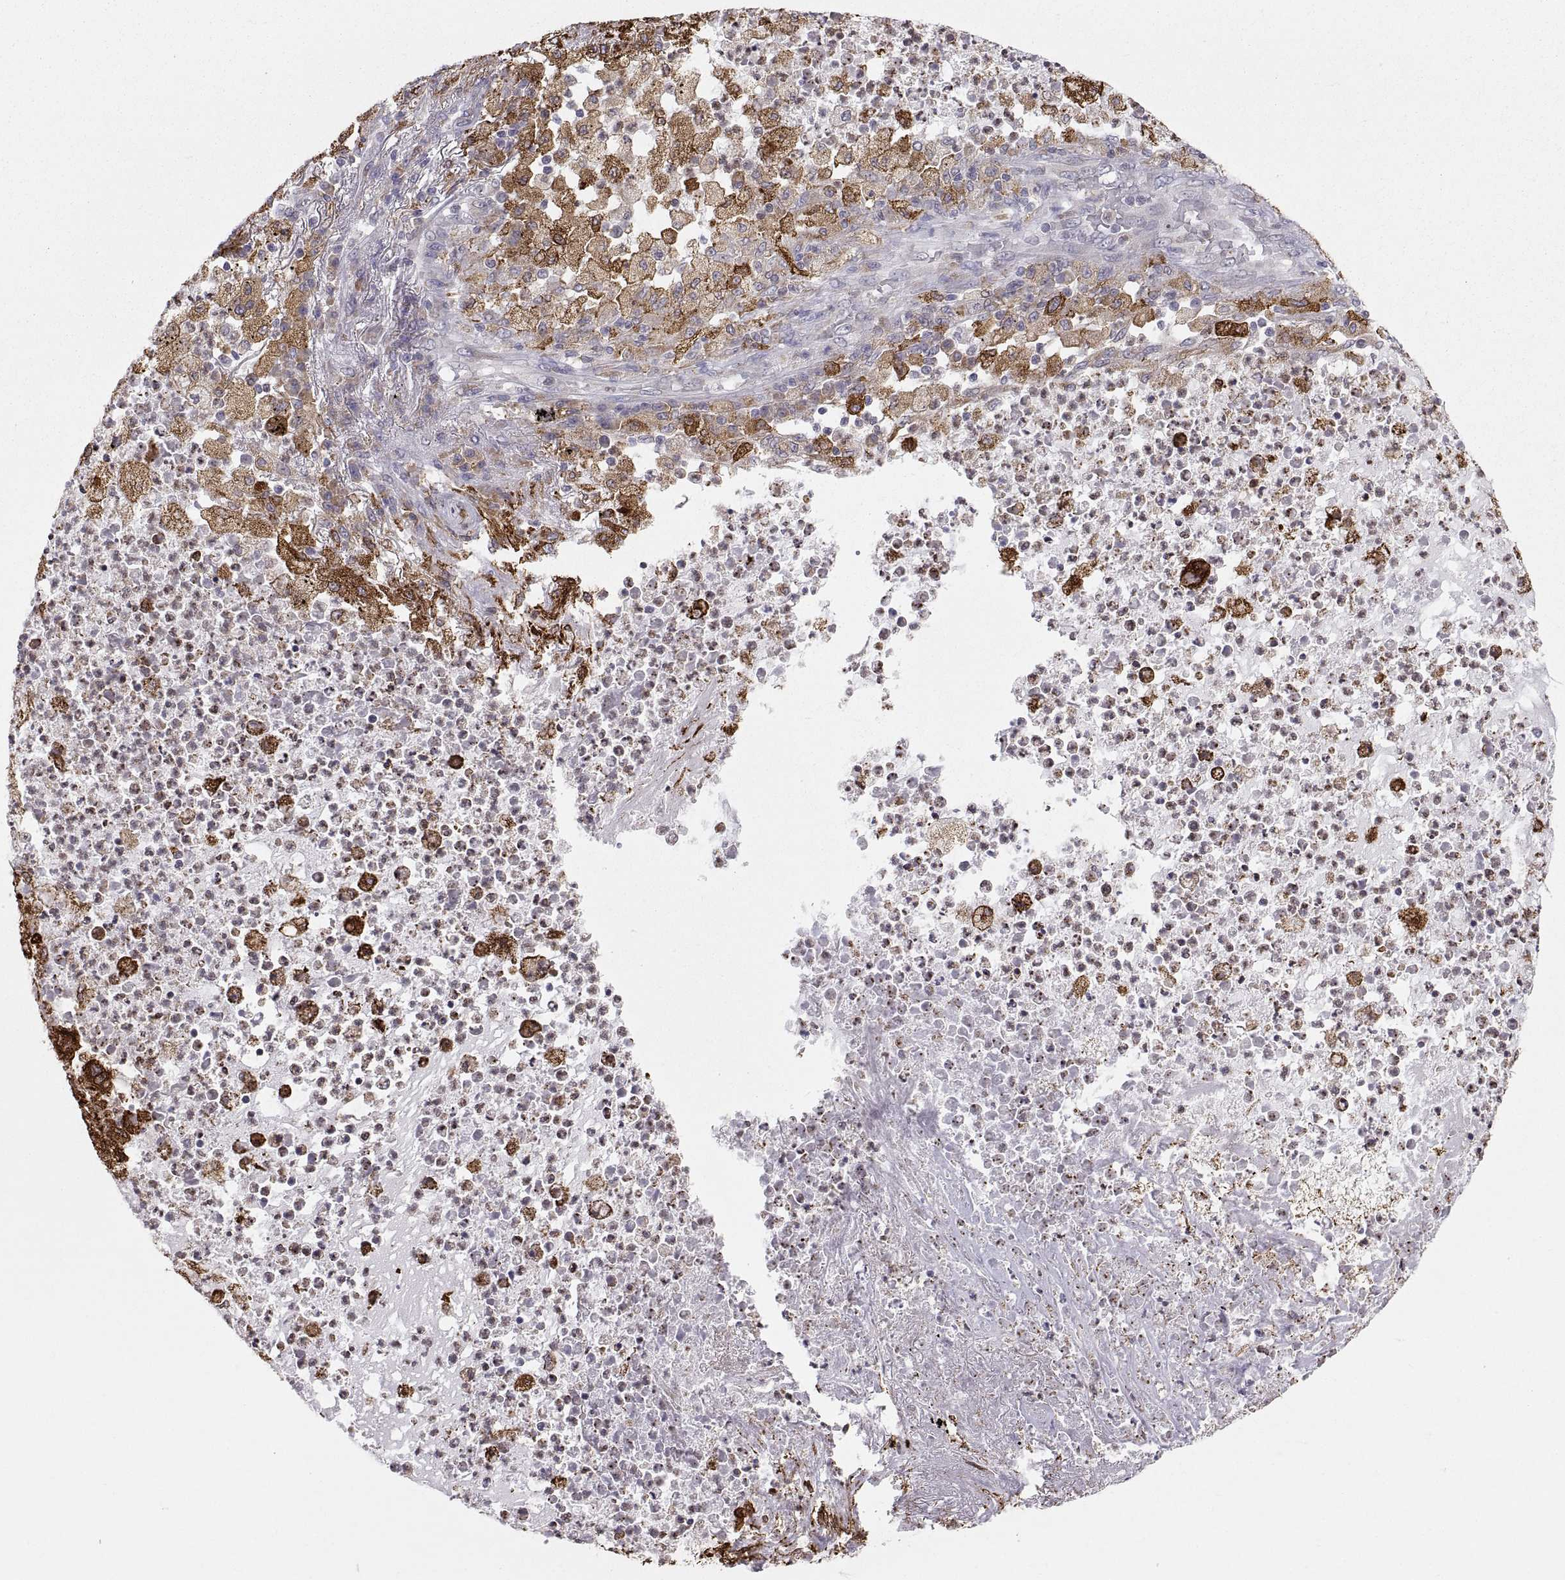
{"staining": {"intensity": "moderate", "quantity": ">75%", "location": "cytoplasmic/membranous"}, "tissue": "lung cancer", "cell_type": "Tumor cells", "image_type": "cancer", "snomed": [{"axis": "morphology", "description": "Adenocarcinoma, NOS"}, {"axis": "topography", "description": "Lung"}], "caption": "A high-resolution histopathology image shows IHC staining of adenocarcinoma (lung), which displays moderate cytoplasmic/membranous expression in about >75% of tumor cells. (brown staining indicates protein expression, while blue staining denotes nuclei).", "gene": "ERO1A", "patient": {"sex": "female", "age": 73}}